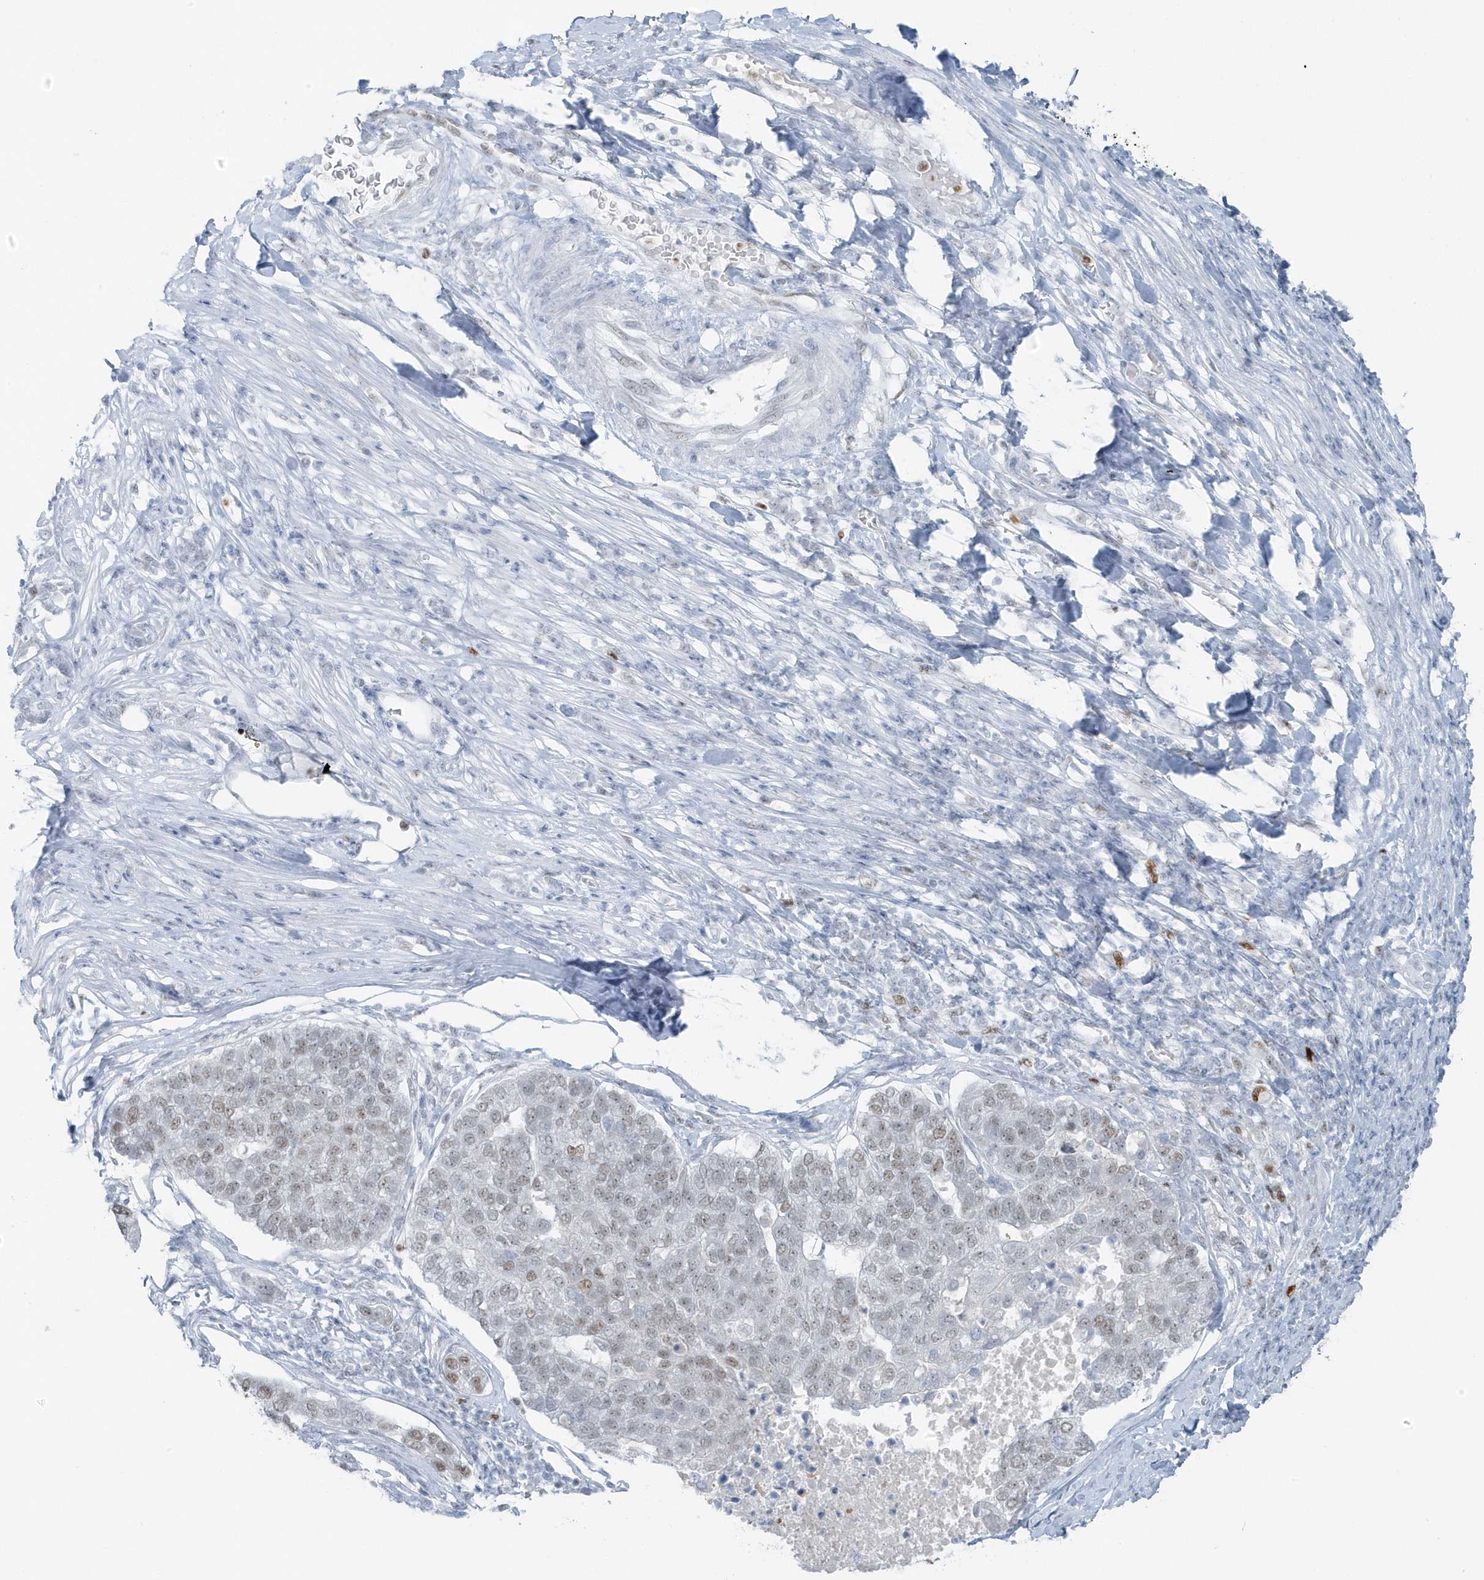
{"staining": {"intensity": "weak", "quantity": "25%-75%", "location": "nuclear"}, "tissue": "pancreatic cancer", "cell_type": "Tumor cells", "image_type": "cancer", "snomed": [{"axis": "morphology", "description": "Adenocarcinoma, NOS"}, {"axis": "topography", "description": "Pancreas"}], "caption": "Pancreatic cancer stained with a protein marker exhibits weak staining in tumor cells.", "gene": "SMIM34", "patient": {"sex": "female", "age": 61}}